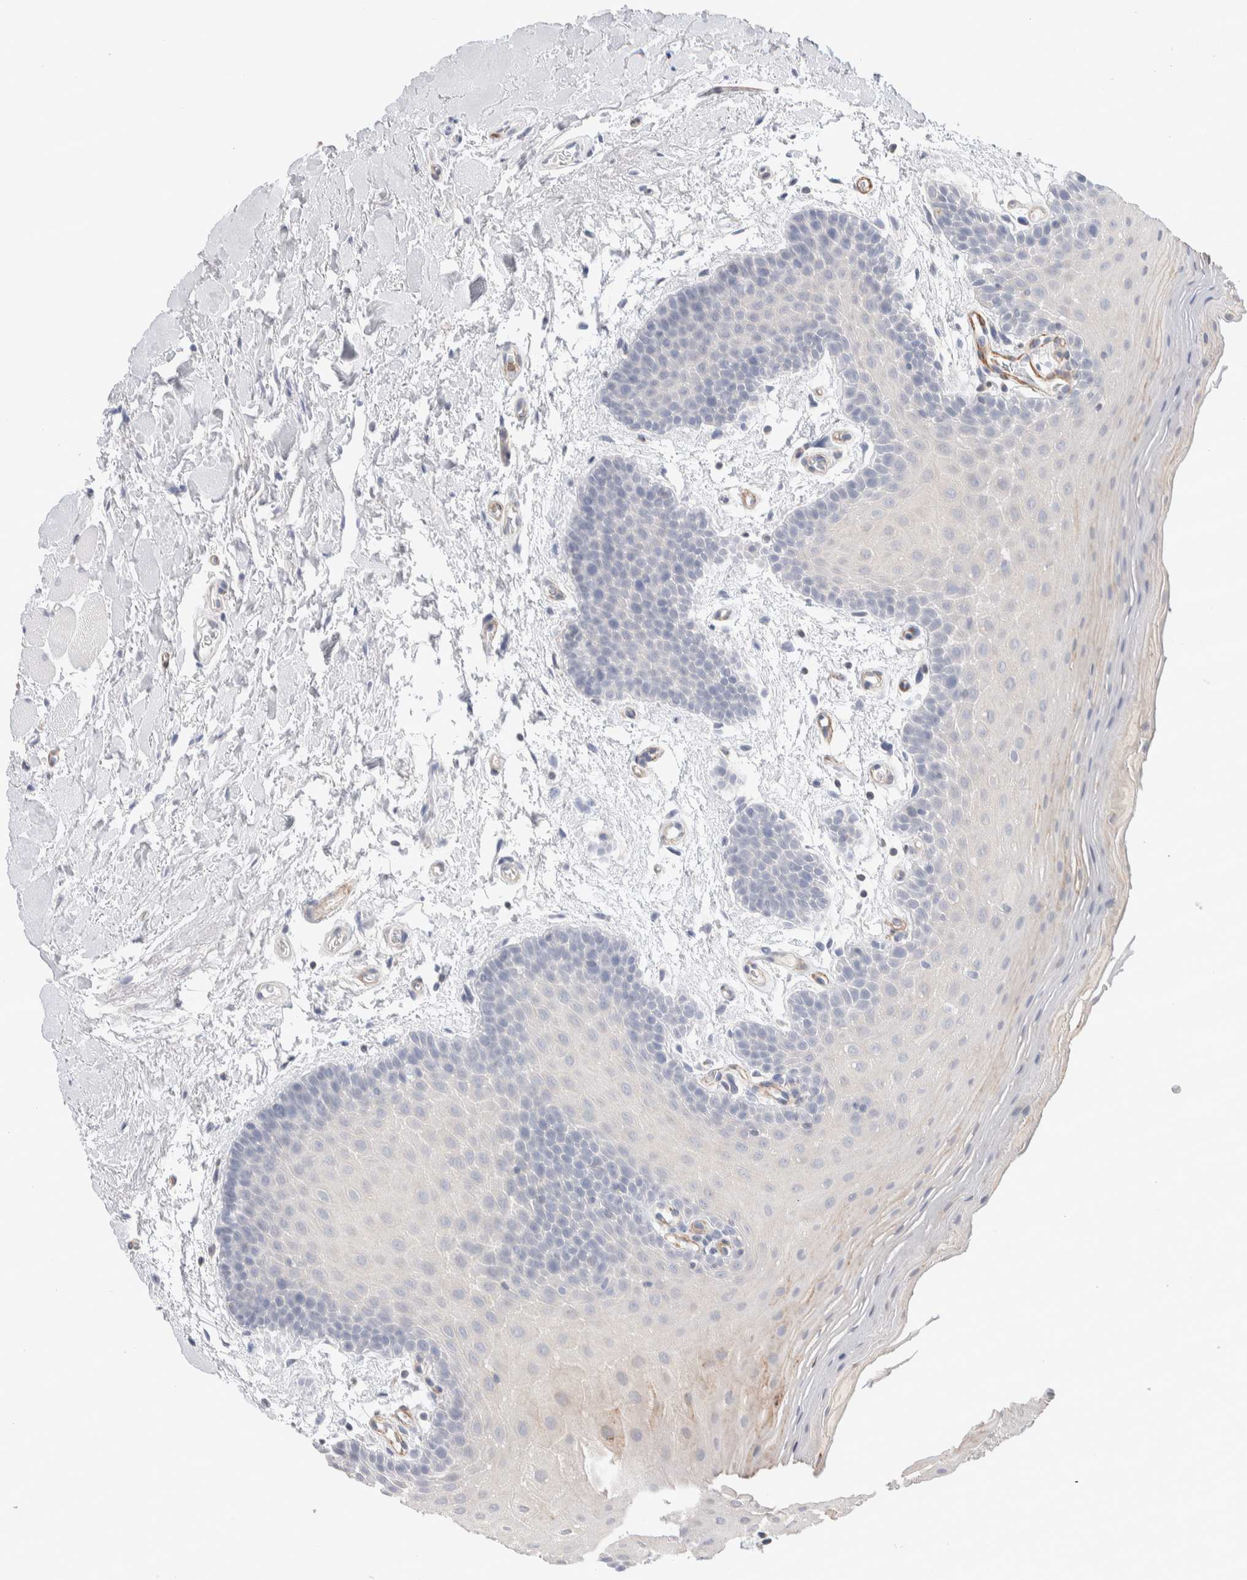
{"staining": {"intensity": "negative", "quantity": "none", "location": "none"}, "tissue": "oral mucosa", "cell_type": "Squamous epithelial cells", "image_type": "normal", "snomed": [{"axis": "morphology", "description": "Normal tissue, NOS"}, {"axis": "topography", "description": "Oral tissue"}], "caption": "Benign oral mucosa was stained to show a protein in brown. There is no significant staining in squamous epithelial cells.", "gene": "SEPTIN4", "patient": {"sex": "male", "age": 62}}